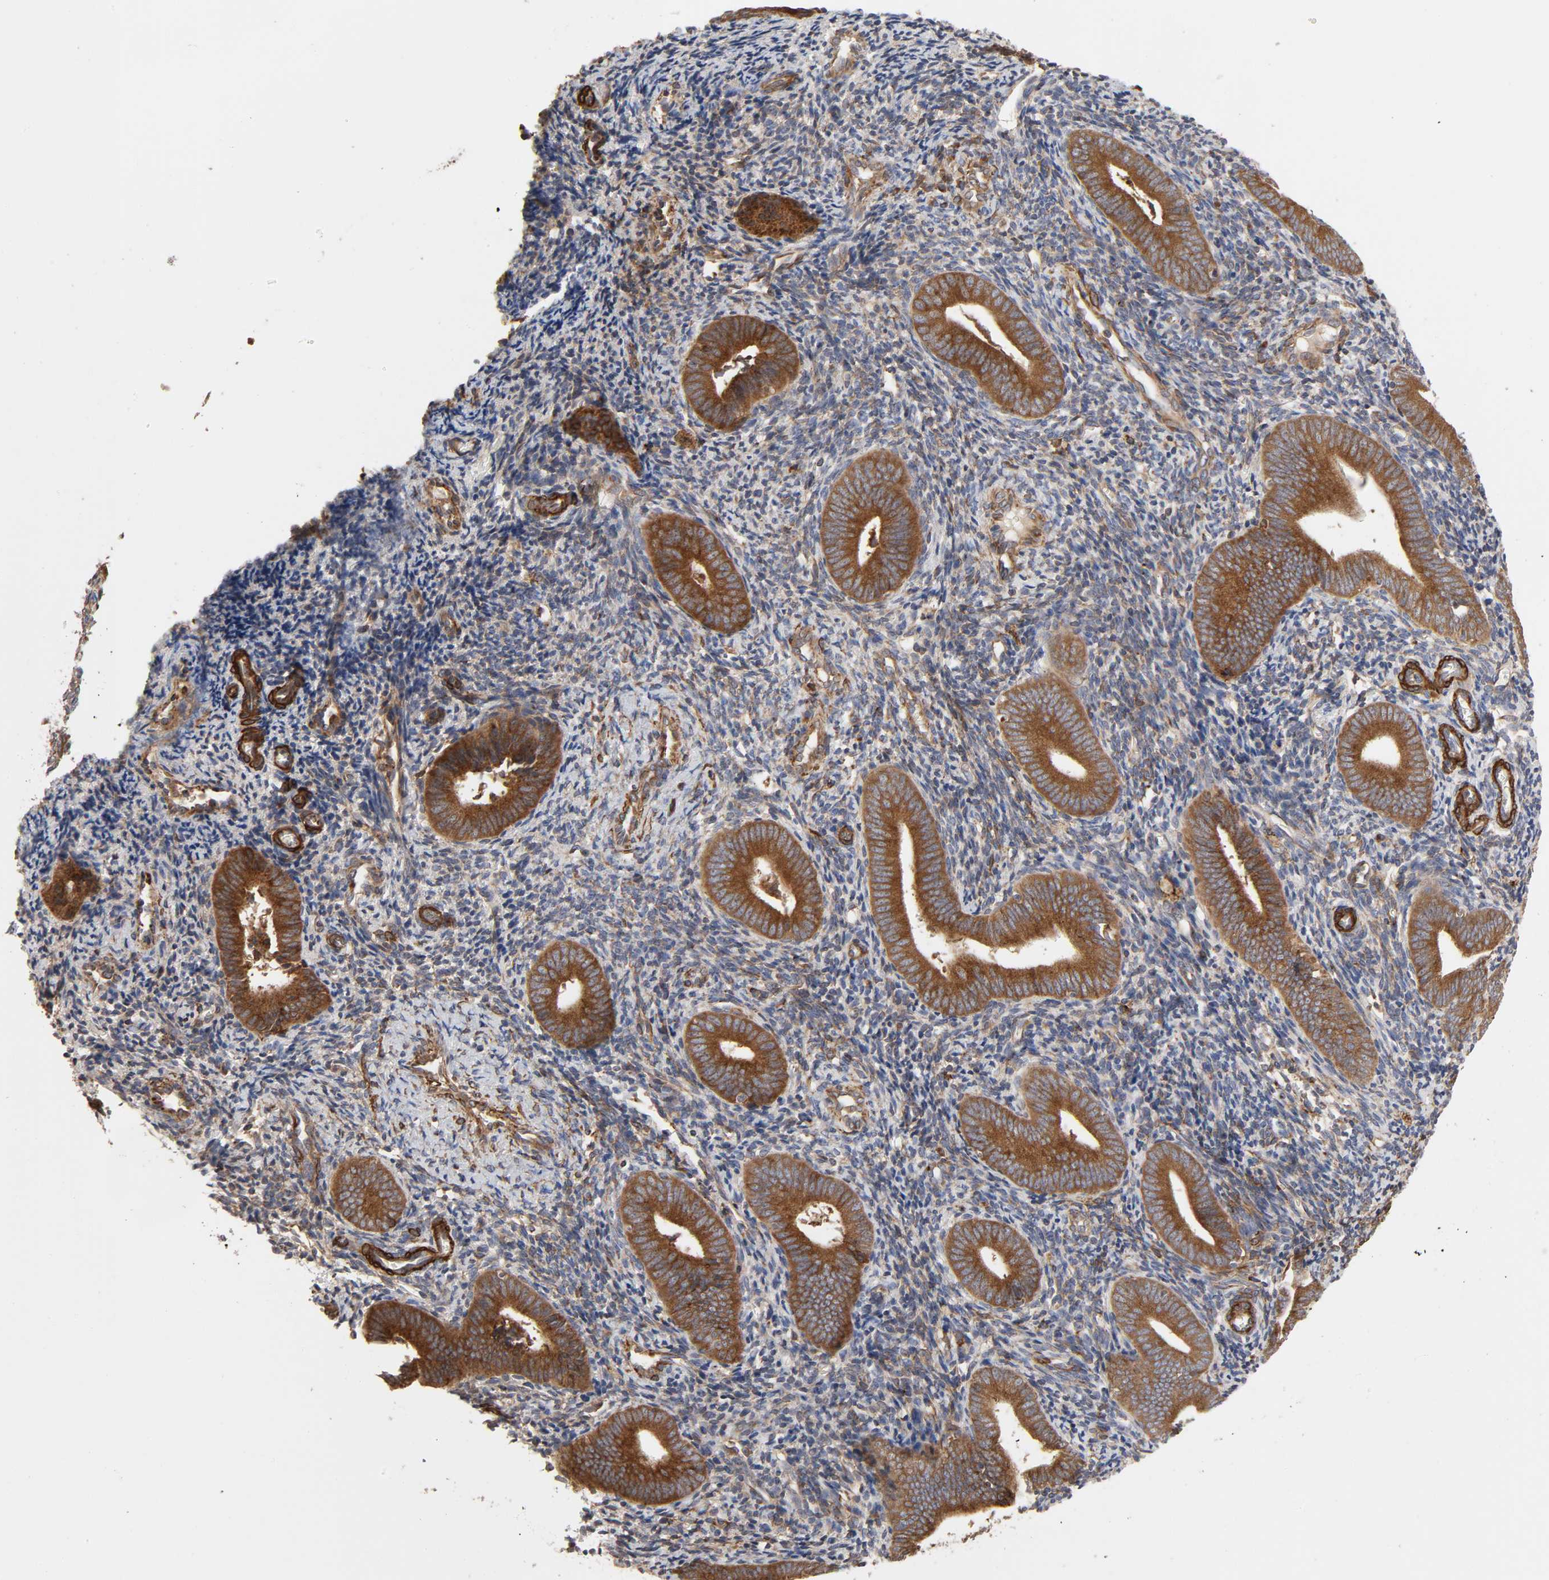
{"staining": {"intensity": "weak", "quantity": "25%-75%", "location": "cytoplasmic/membranous"}, "tissue": "endometrium", "cell_type": "Cells in endometrial stroma", "image_type": "normal", "snomed": [{"axis": "morphology", "description": "Normal tissue, NOS"}, {"axis": "topography", "description": "Uterus"}, {"axis": "topography", "description": "Endometrium"}], "caption": "Normal endometrium was stained to show a protein in brown. There is low levels of weak cytoplasmic/membranous staining in about 25%-75% of cells in endometrial stroma.", "gene": "GNPTG", "patient": {"sex": "female", "age": 33}}